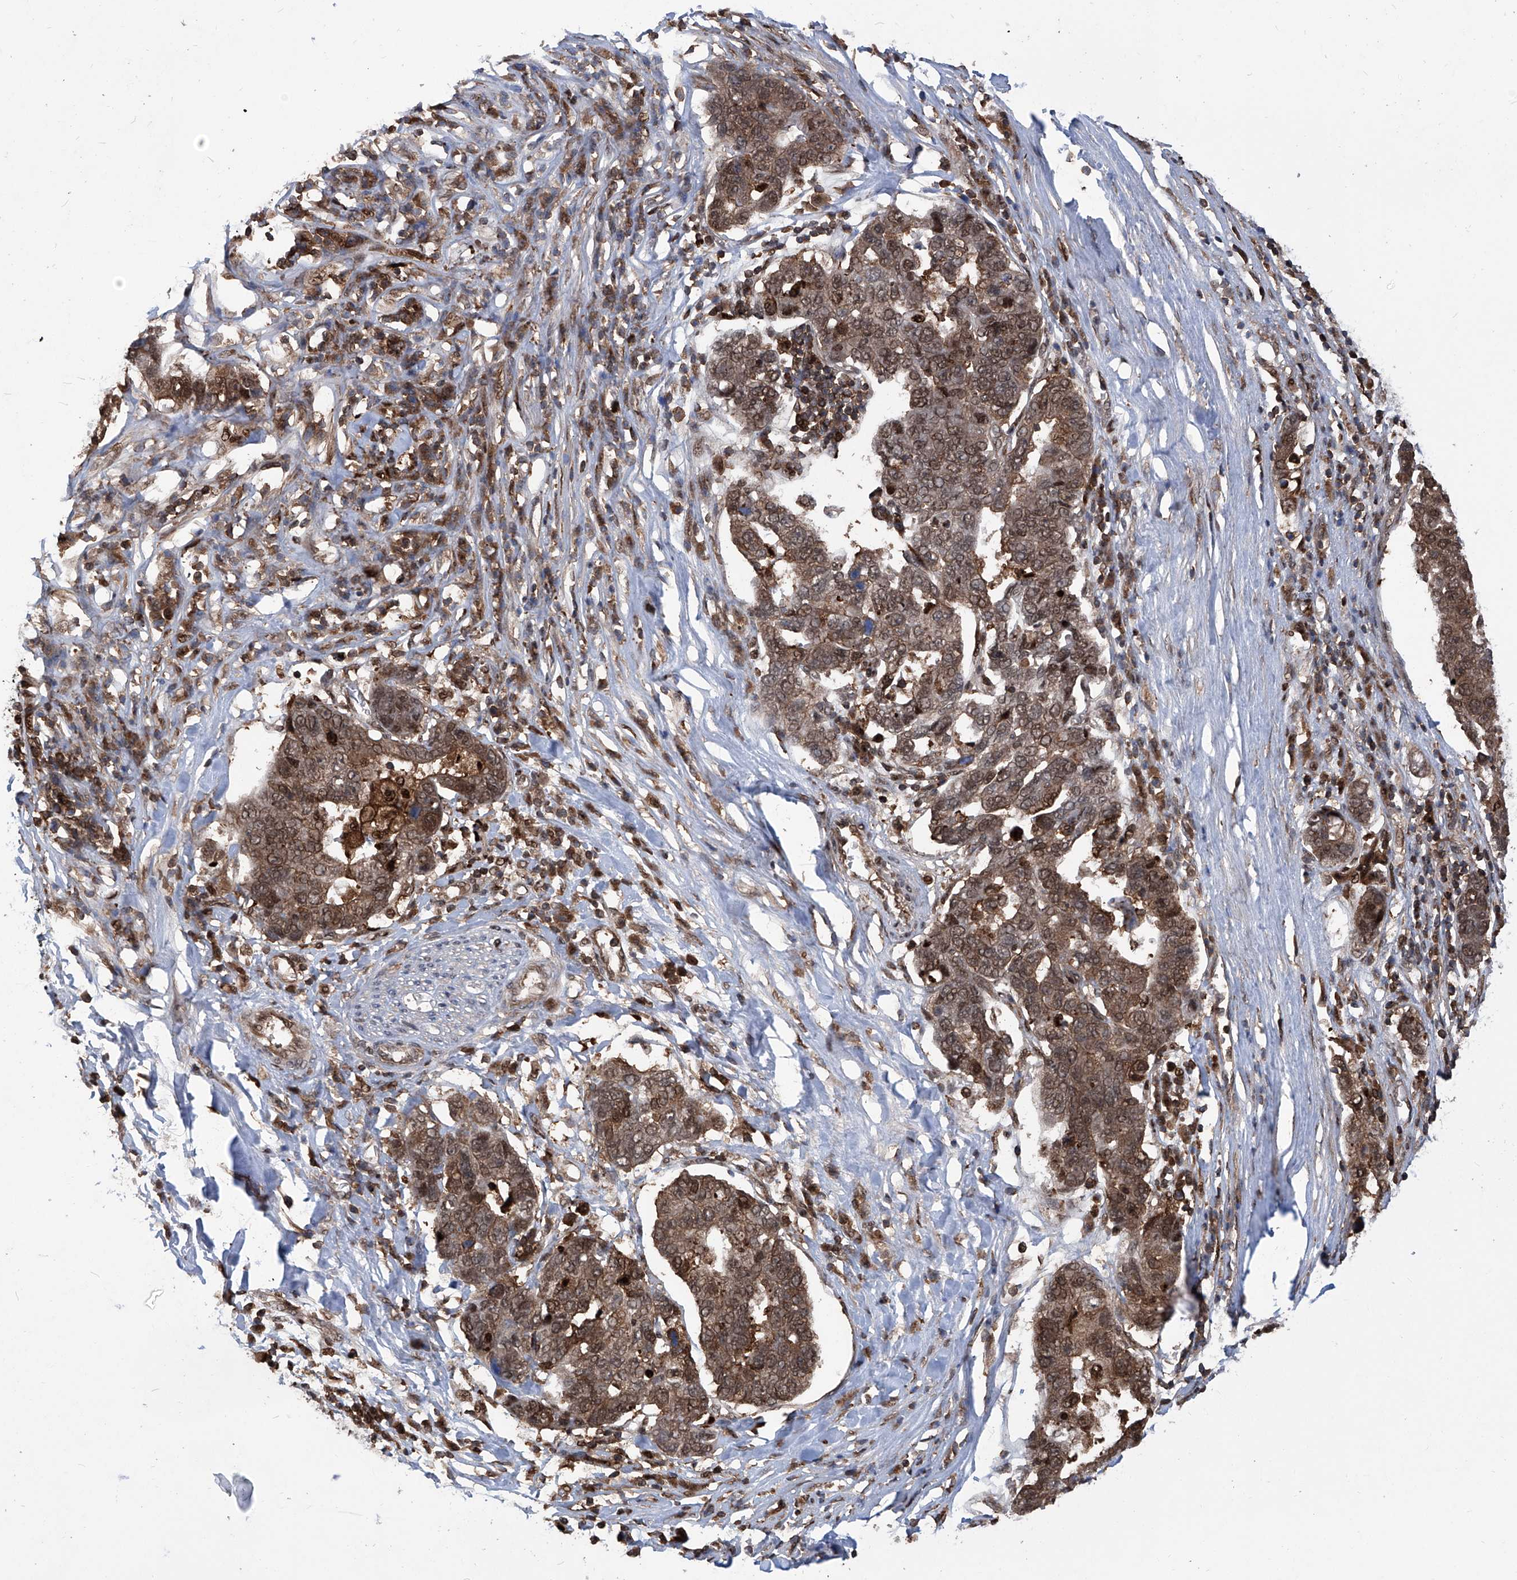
{"staining": {"intensity": "moderate", "quantity": ">75%", "location": "cytoplasmic/membranous,nuclear"}, "tissue": "pancreatic cancer", "cell_type": "Tumor cells", "image_type": "cancer", "snomed": [{"axis": "morphology", "description": "Adenocarcinoma, NOS"}, {"axis": "topography", "description": "Pancreas"}], "caption": "Immunohistochemistry (IHC) of adenocarcinoma (pancreatic) demonstrates medium levels of moderate cytoplasmic/membranous and nuclear positivity in approximately >75% of tumor cells.", "gene": "PSMB1", "patient": {"sex": "female", "age": 61}}